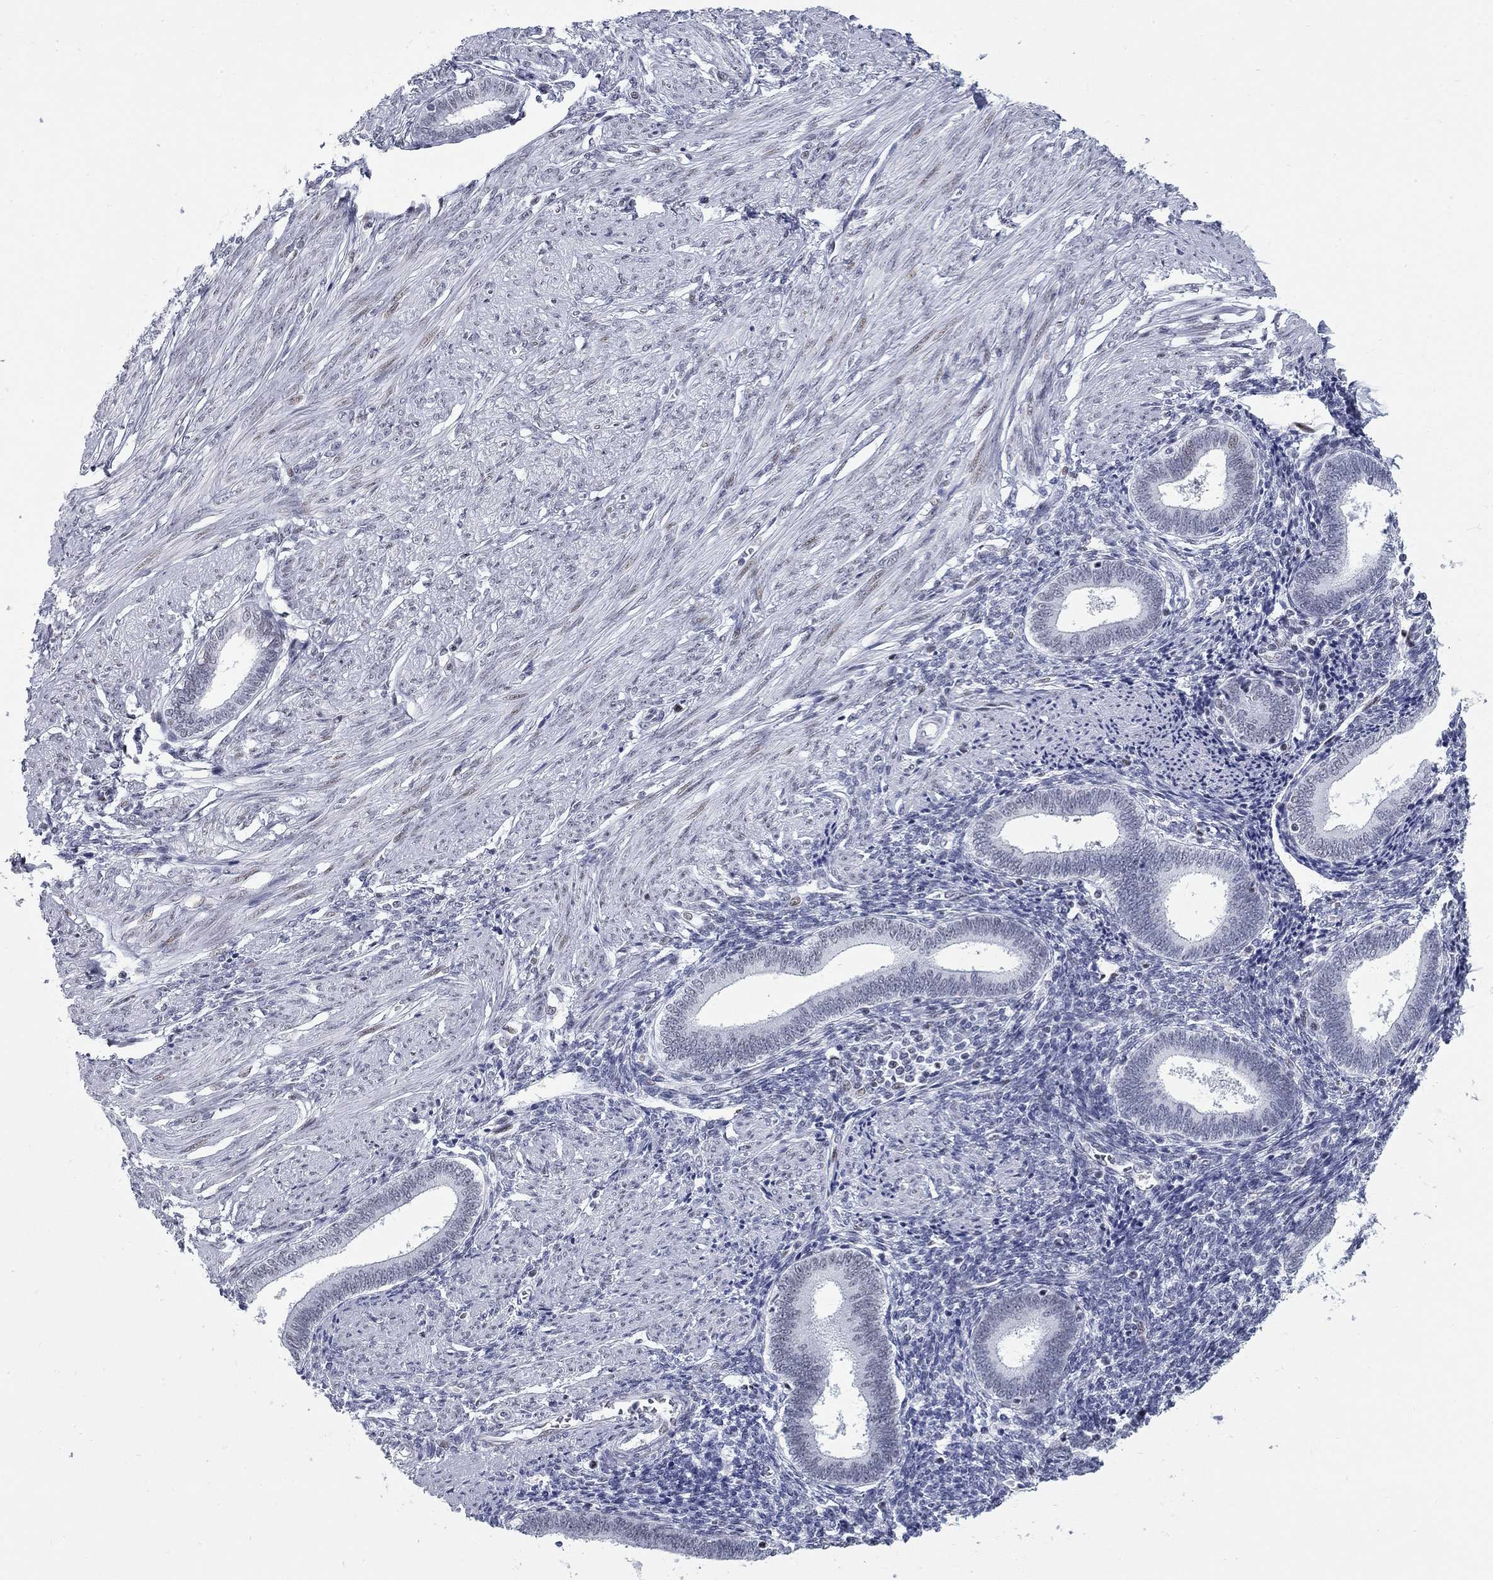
{"staining": {"intensity": "negative", "quantity": "none", "location": "none"}, "tissue": "endometrium", "cell_type": "Cells in endometrial stroma", "image_type": "normal", "snomed": [{"axis": "morphology", "description": "Normal tissue, NOS"}, {"axis": "topography", "description": "Endometrium"}], "caption": "DAB (3,3'-diaminobenzidine) immunohistochemical staining of unremarkable human endometrium displays no significant staining in cells in endometrial stroma. The staining is performed using DAB brown chromogen with nuclei counter-stained in using hematoxylin.", "gene": "ASF1B", "patient": {"sex": "female", "age": 42}}